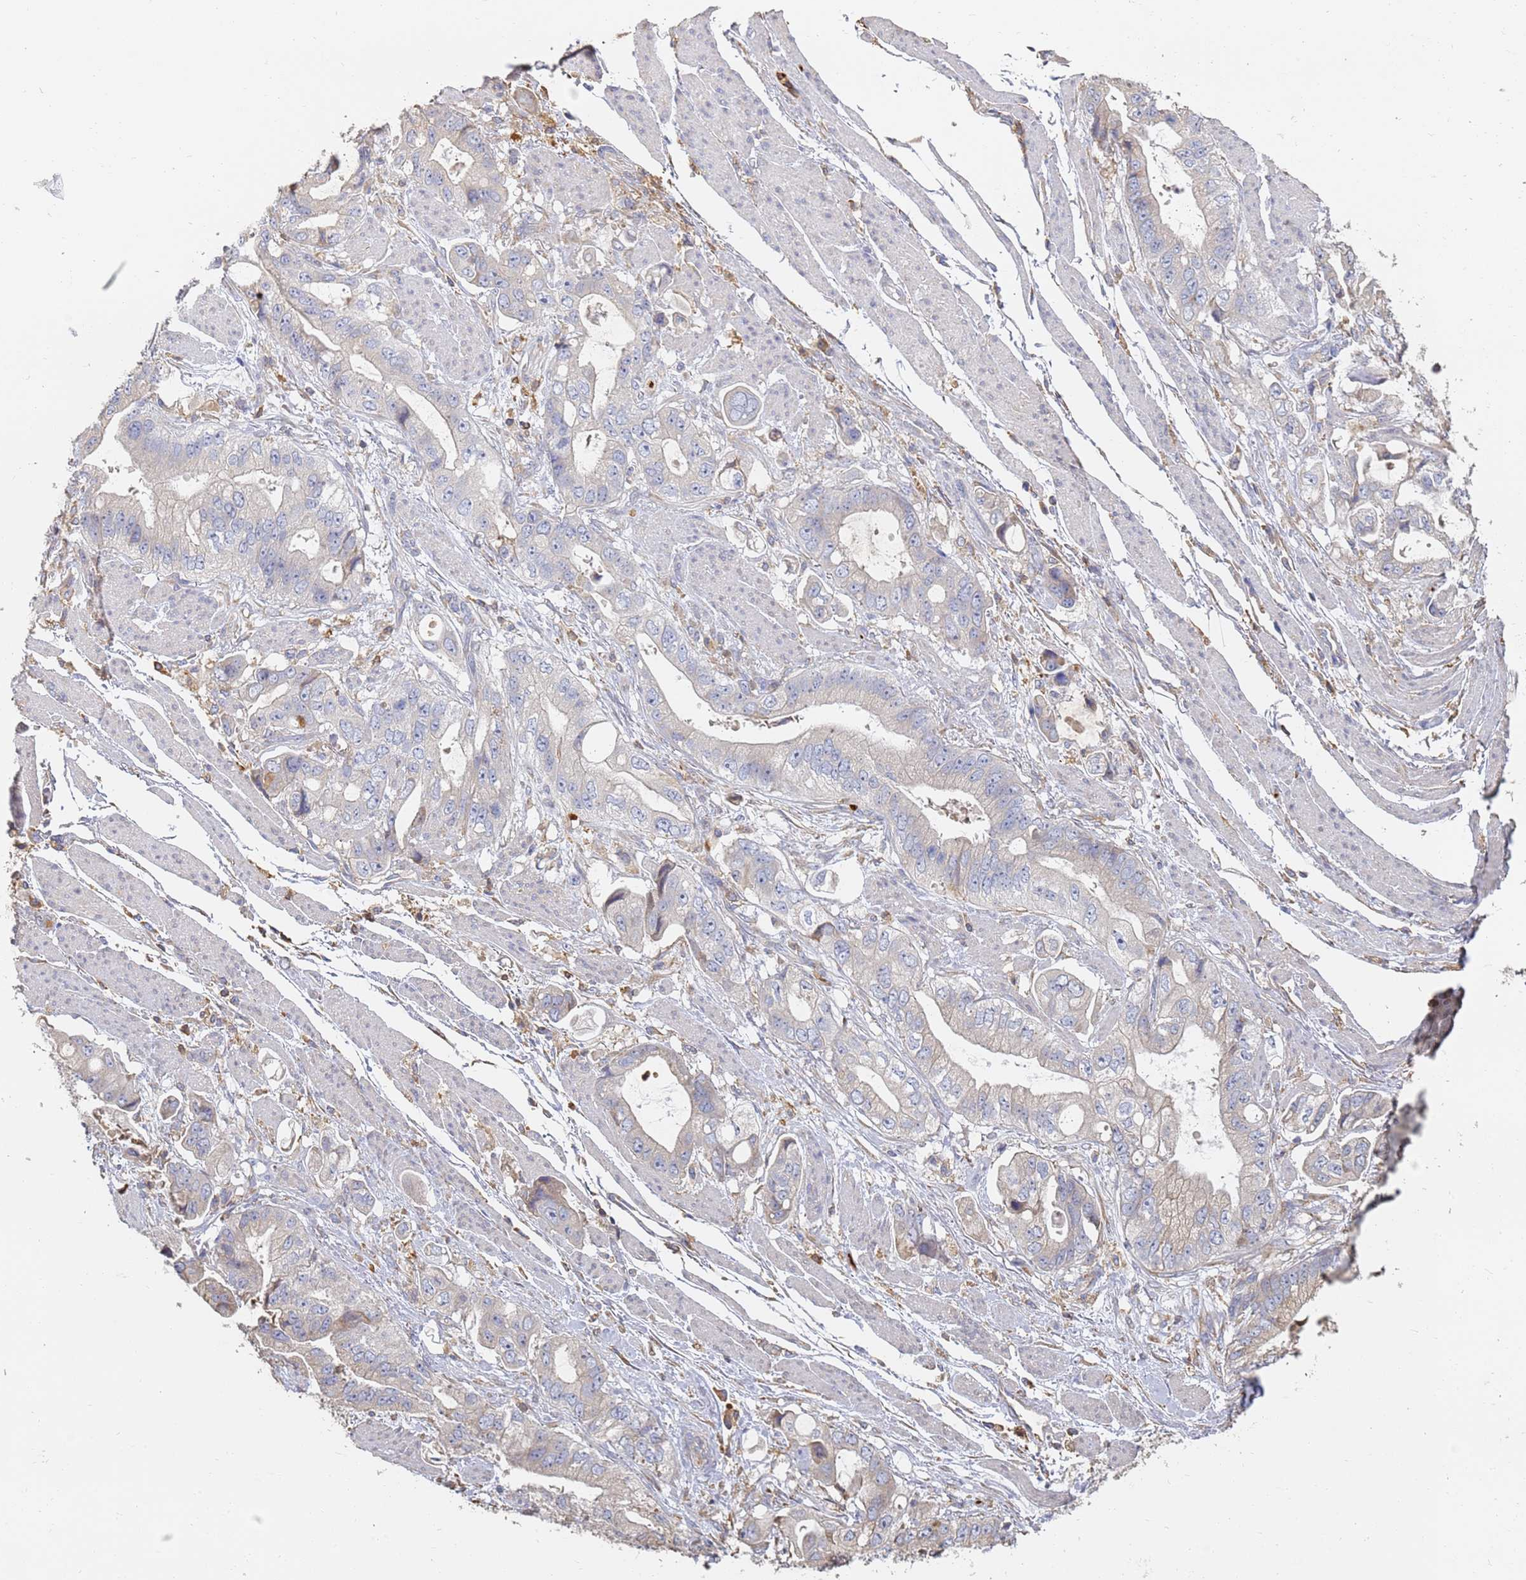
{"staining": {"intensity": "negative", "quantity": "none", "location": "none"}, "tissue": "stomach cancer", "cell_type": "Tumor cells", "image_type": "cancer", "snomed": [{"axis": "morphology", "description": "Adenocarcinoma, NOS"}, {"axis": "topography", "description": "Stomach"}], "caption": "Adenocarcinoma (stomach) stained for a protein using immunohistochemistry (IHC) shows no staining tumor cells.", "gene": "BIN2", "patient": {"sex": "male", "age": 62}}